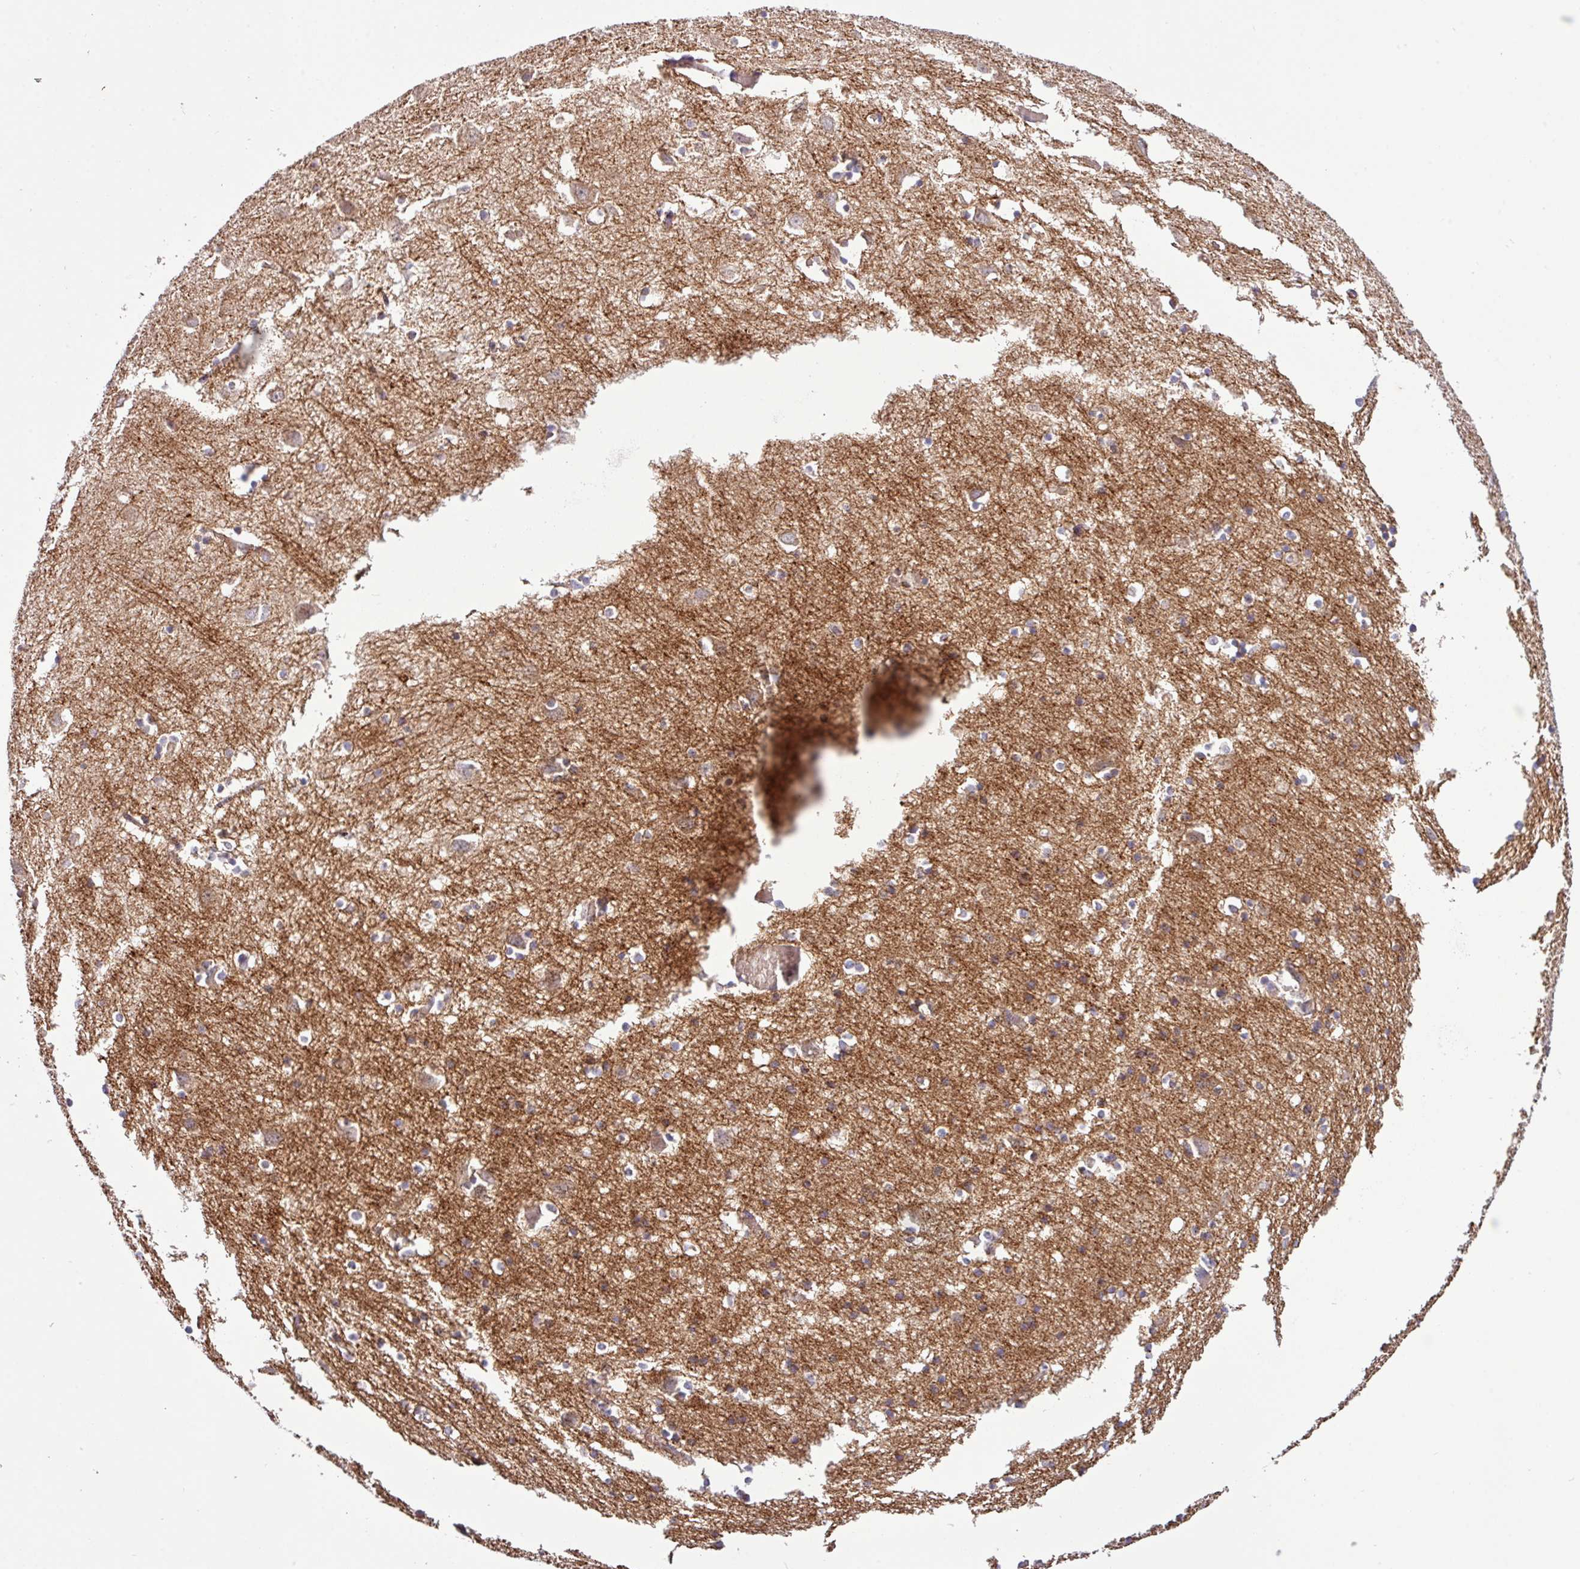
{"staining": {"intensity": "weak", "quantity": ">75%", "location": "cytoplasmic/membranous"}, "tissue": "cerebral cortex", "cell_type": "Endothelial cells", "image_type": "normal", "snomed": [{"axis": "morphology", "description": "Normal tissue, NOS"}, {"axis": "topography", "description": "Cerebral cortex"}], "caption": "Immunohistochemistry photomicrograph of benign cerebral cortex stained for a protein (brown), which demonstrates low levels of weak cytoplasmic/membranous staining in about >75% of endothelial cells.", "gene": "TM2D2", "patient": {"sex": "male", "age": 70}}